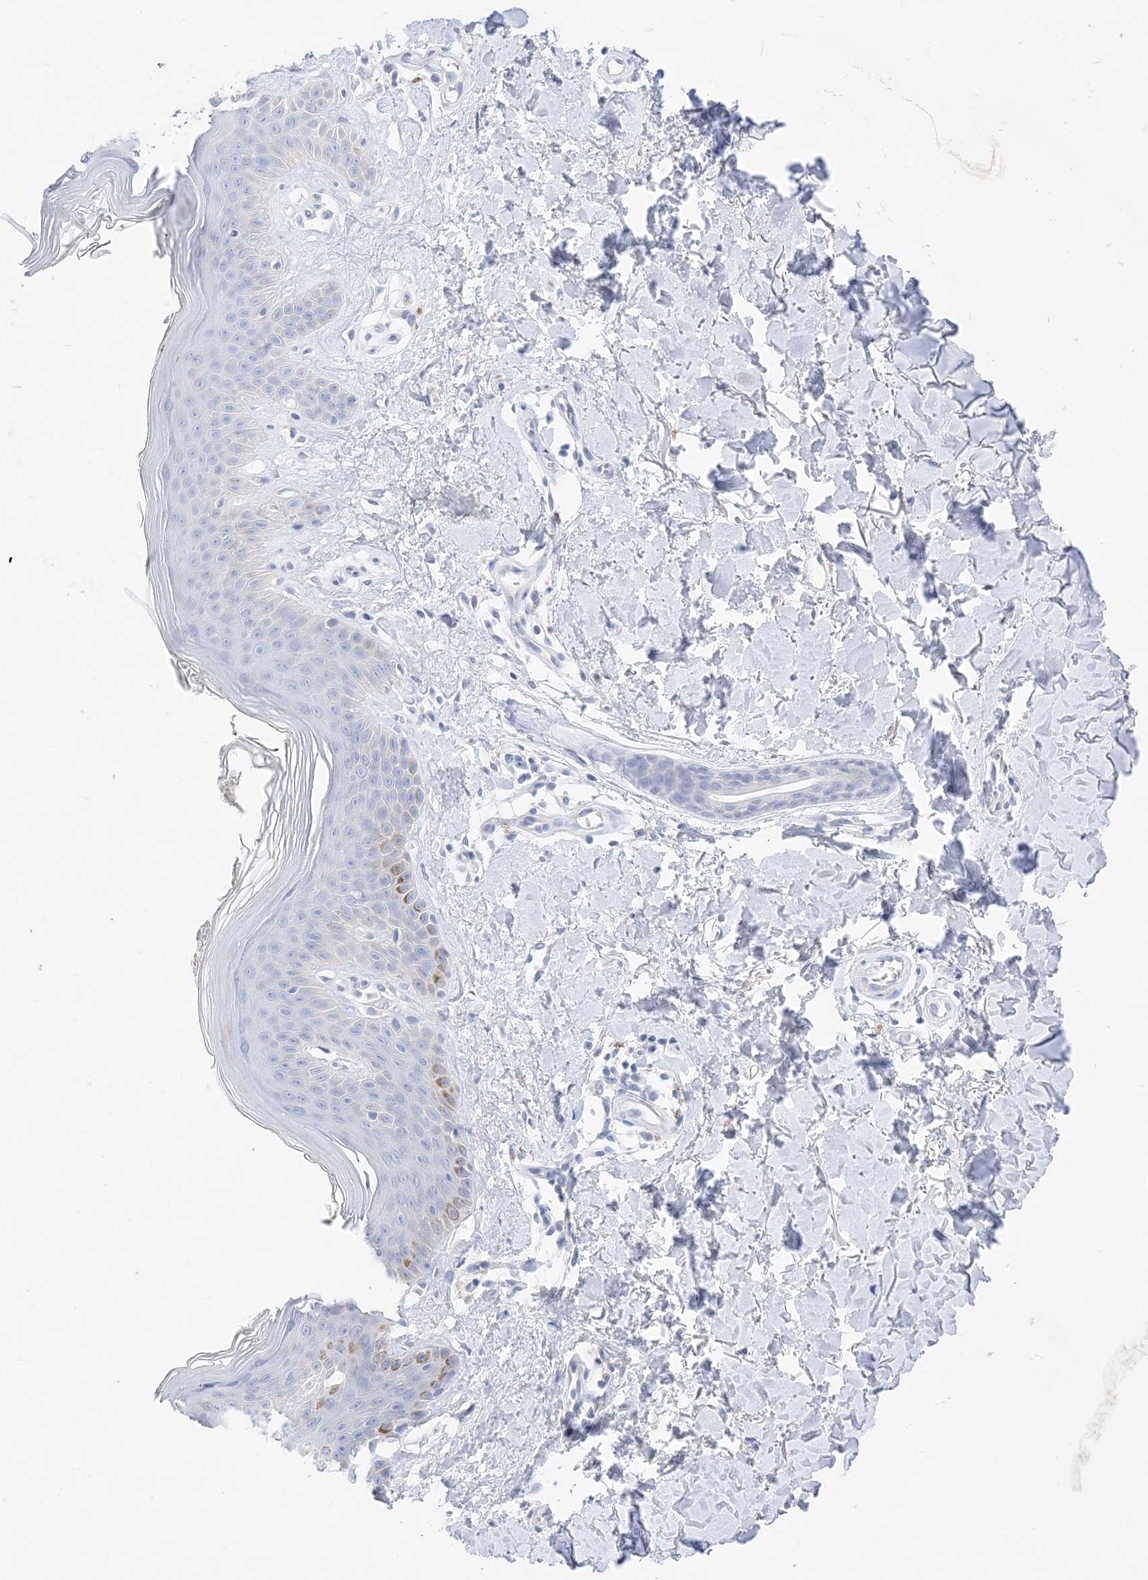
{"staining": {"intensity": "negative", "quantity": "none", "location": "none"}, "tissue": "skin", "cell_type": "Fibroblasts", "image_type": "normal", "snomed": [{"axis": "morphology", "description": "Normal tissue, NOS"}, {"axis": "topography", "description": "Skin"}], "caption": "DAB (3,3'-diaminobenzidine) immunohistochemical staining of normal human skin demonstrates no significant expression in fibroblasts. The staining is performed using DAB brown chromogen with nuclei counter-stained in using hematoxylin.", "gene": "MUC17", "patient": {"sex": "female", "age": 64}}